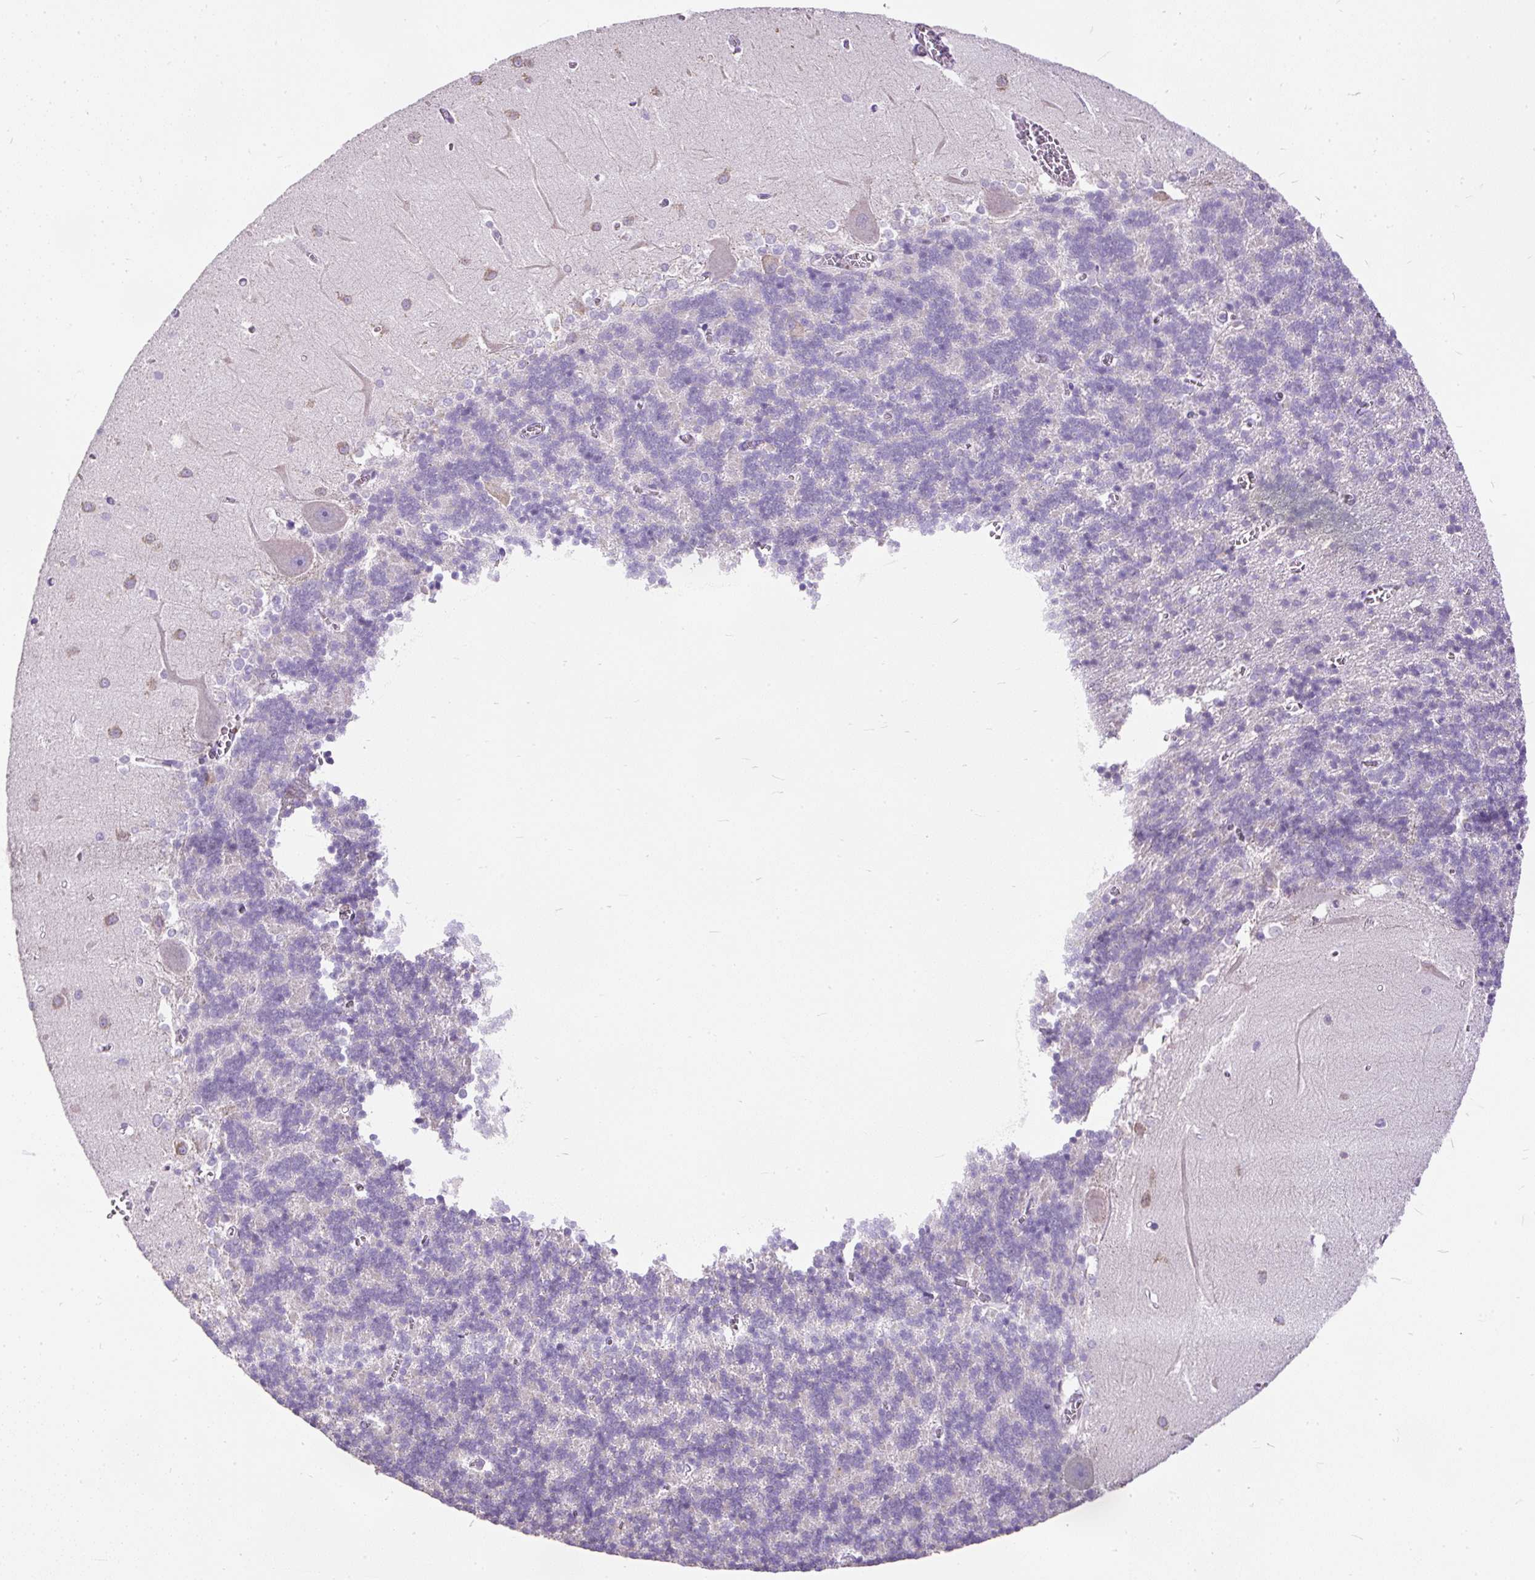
{"staining": {"intensity": "negative", "quantity": "none", "location": "none"}, "tissue": "cerebellum", "cell_type": "Cells in granular layer", "image_type": "normal", "snomed": [{"axis": "morphology", "description": "Normal tissue, NOS"}, {"axis": "topography", "description": "Cerebellum"}], "caption": "DAB (3,3'-diaminobenzidine) immunohistochemical staining of normal human cerebellum displays no significant staining in cells in granular layer.", "gene": "GBX1", "patient": {"sex": "male", "age": 37}}